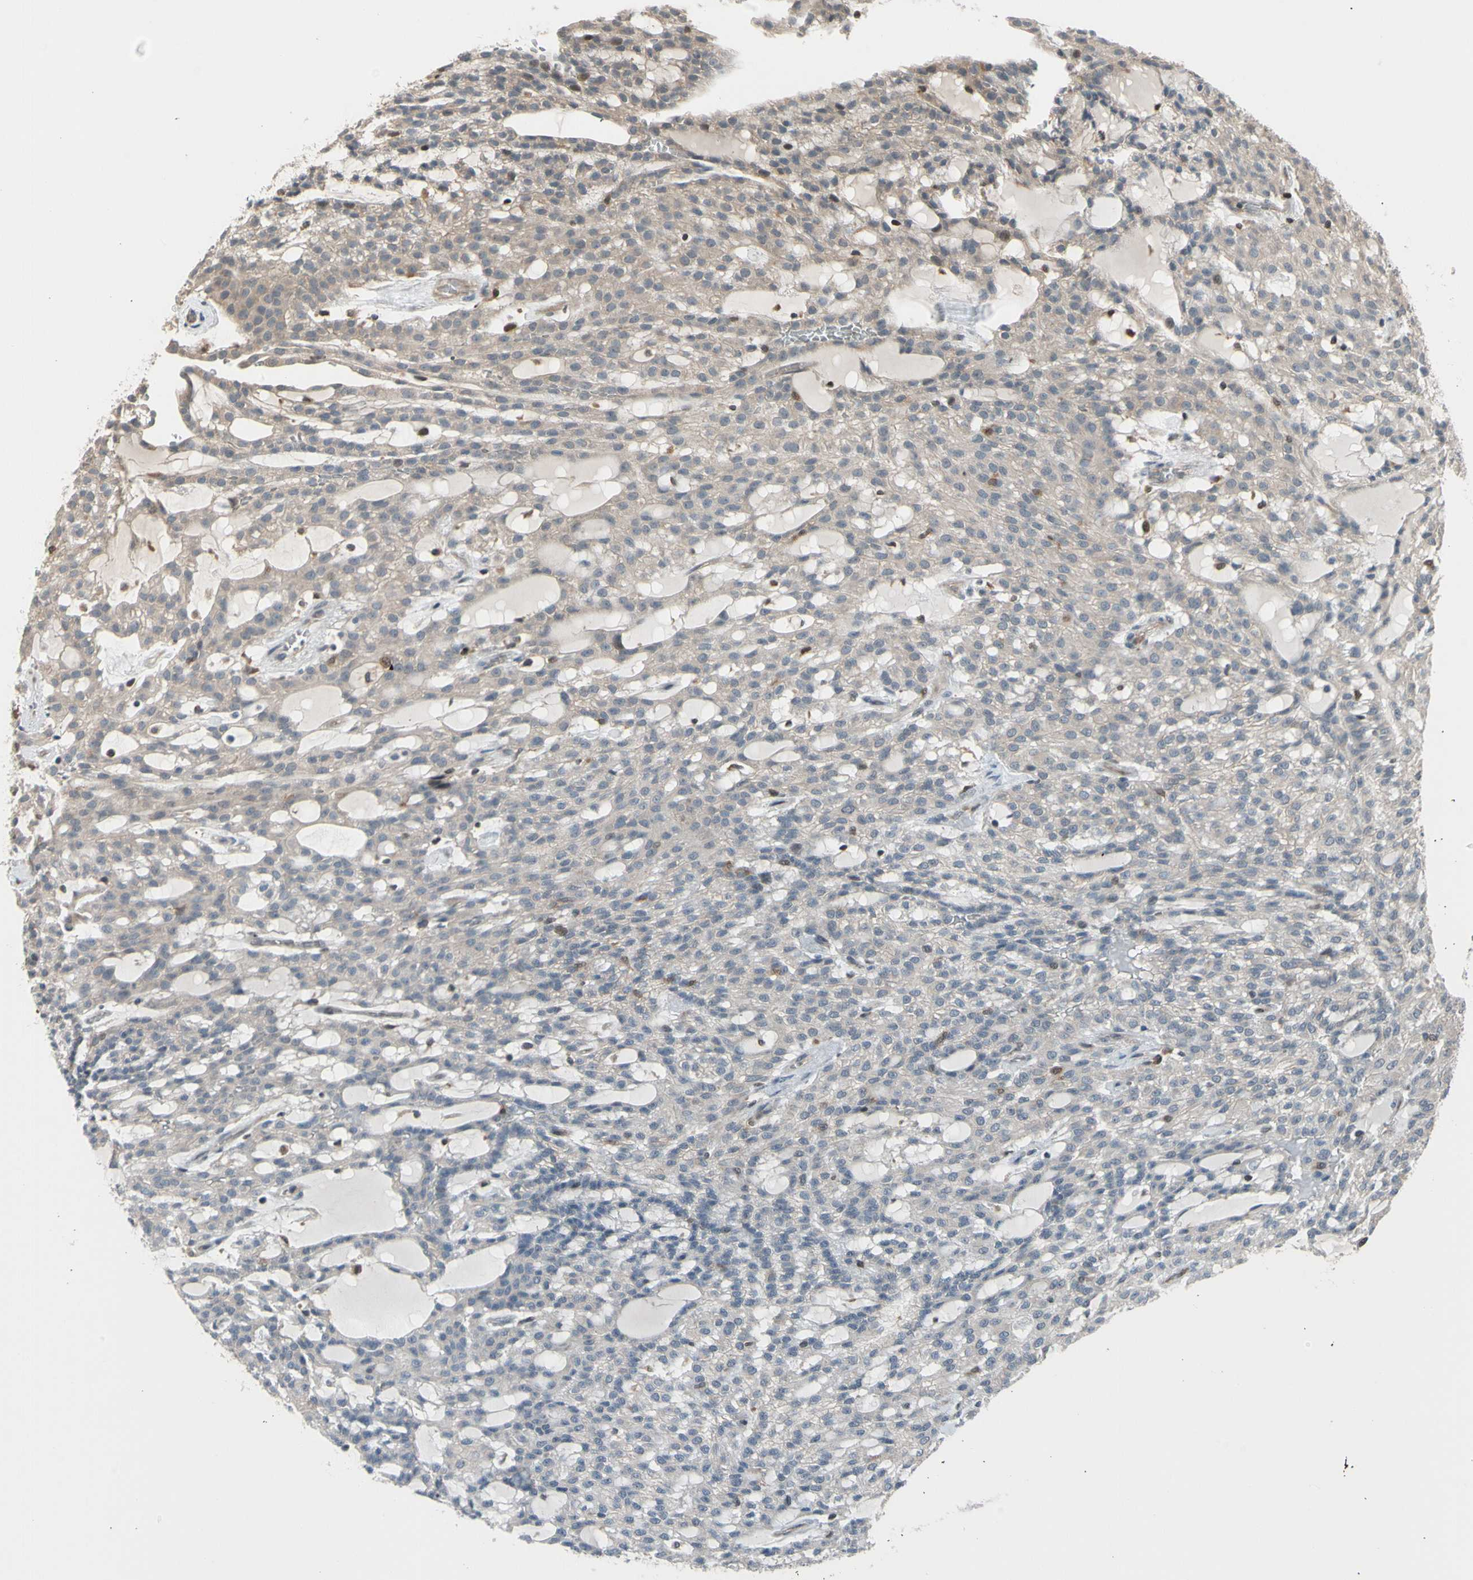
{"staining": {"intensity": "weak", "quantity": "<25%", "location": "cytoplasmic/membranous"}, "tissue": "renal cancer", "cell_type": "Tumor cells", "image_type": "cancer", "snomed": [{"axis": "morphology", "description": "Adenocarcinoma, NOS"}, {"axis": "topography", "description": "Kidney"}], "caption": "DAB immunohistochemical staining of human renal adenocarcinoma displays no significant positivity in tumor cells.", "gene": "SVBP", "patient": {"sex": "male", "age": 63}}